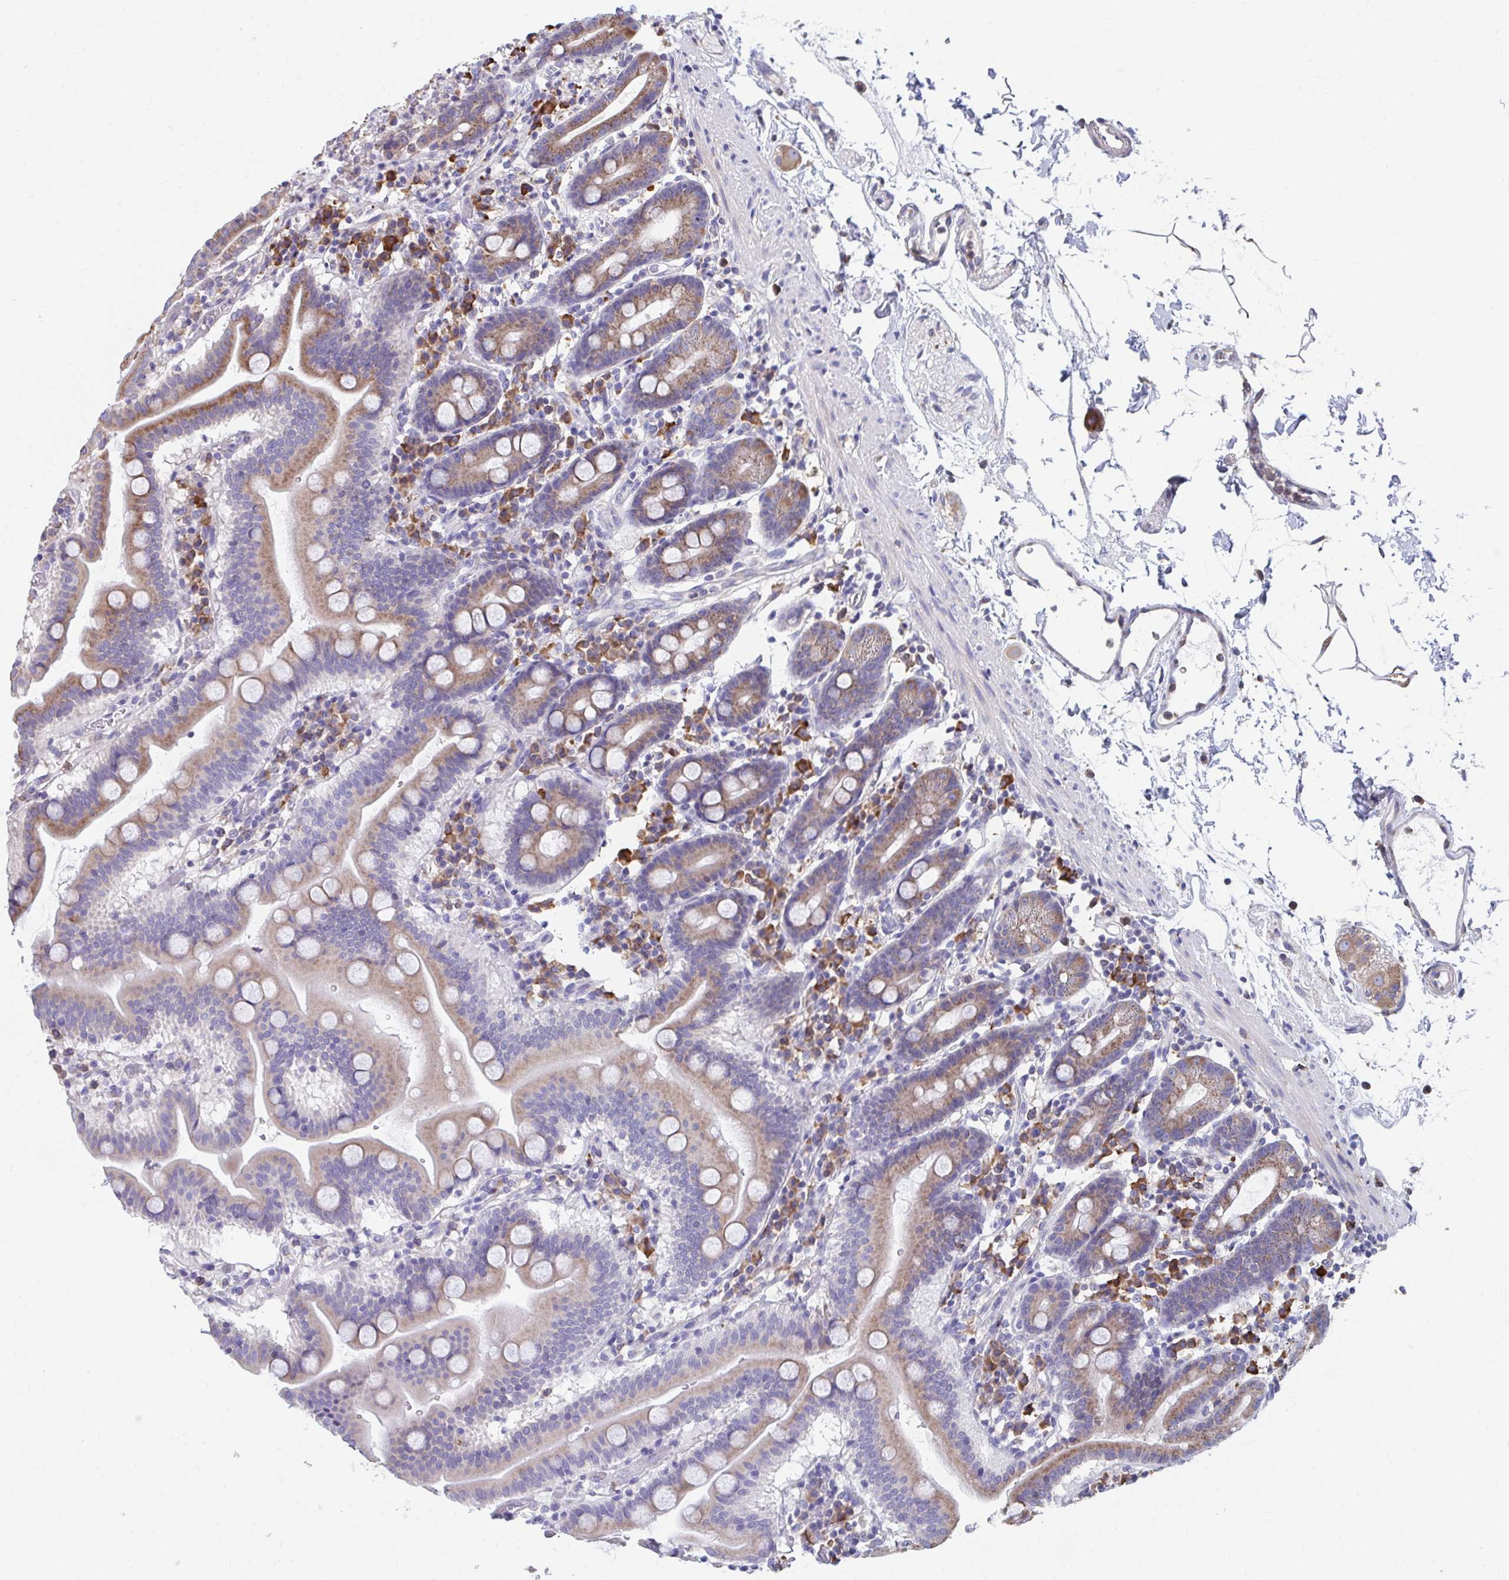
{"staining": {"intensity": "moderate", "quantity": ">75%", "location": "cytoplasmic/membranous"}, "tissue": "duodenum", "cell_type": "Glandular cells", "image_type": "normal", "snomed": [{"axis": "morphology", "description": "Normal tissue, NOS"}, {"axis": "topography", "description": "Pancreas"}, {"axis": "topography", "description": "Duodenum"}], "caption": "IHC staining of benign duodenum, which reveals medium levels of moderate cytoplasmic/membranous staining in approximately >75% of glandular cells indicating moderate cytoplasmic/membranous protein staining. The staining was performed using DAB (3,3'-diaminobenzidine) (brown) for protein detection and nuclei were counterstained in hematoxylin (blue).", "gene": "FKBP2", "patient": {"sex": "male", "age": 59}}